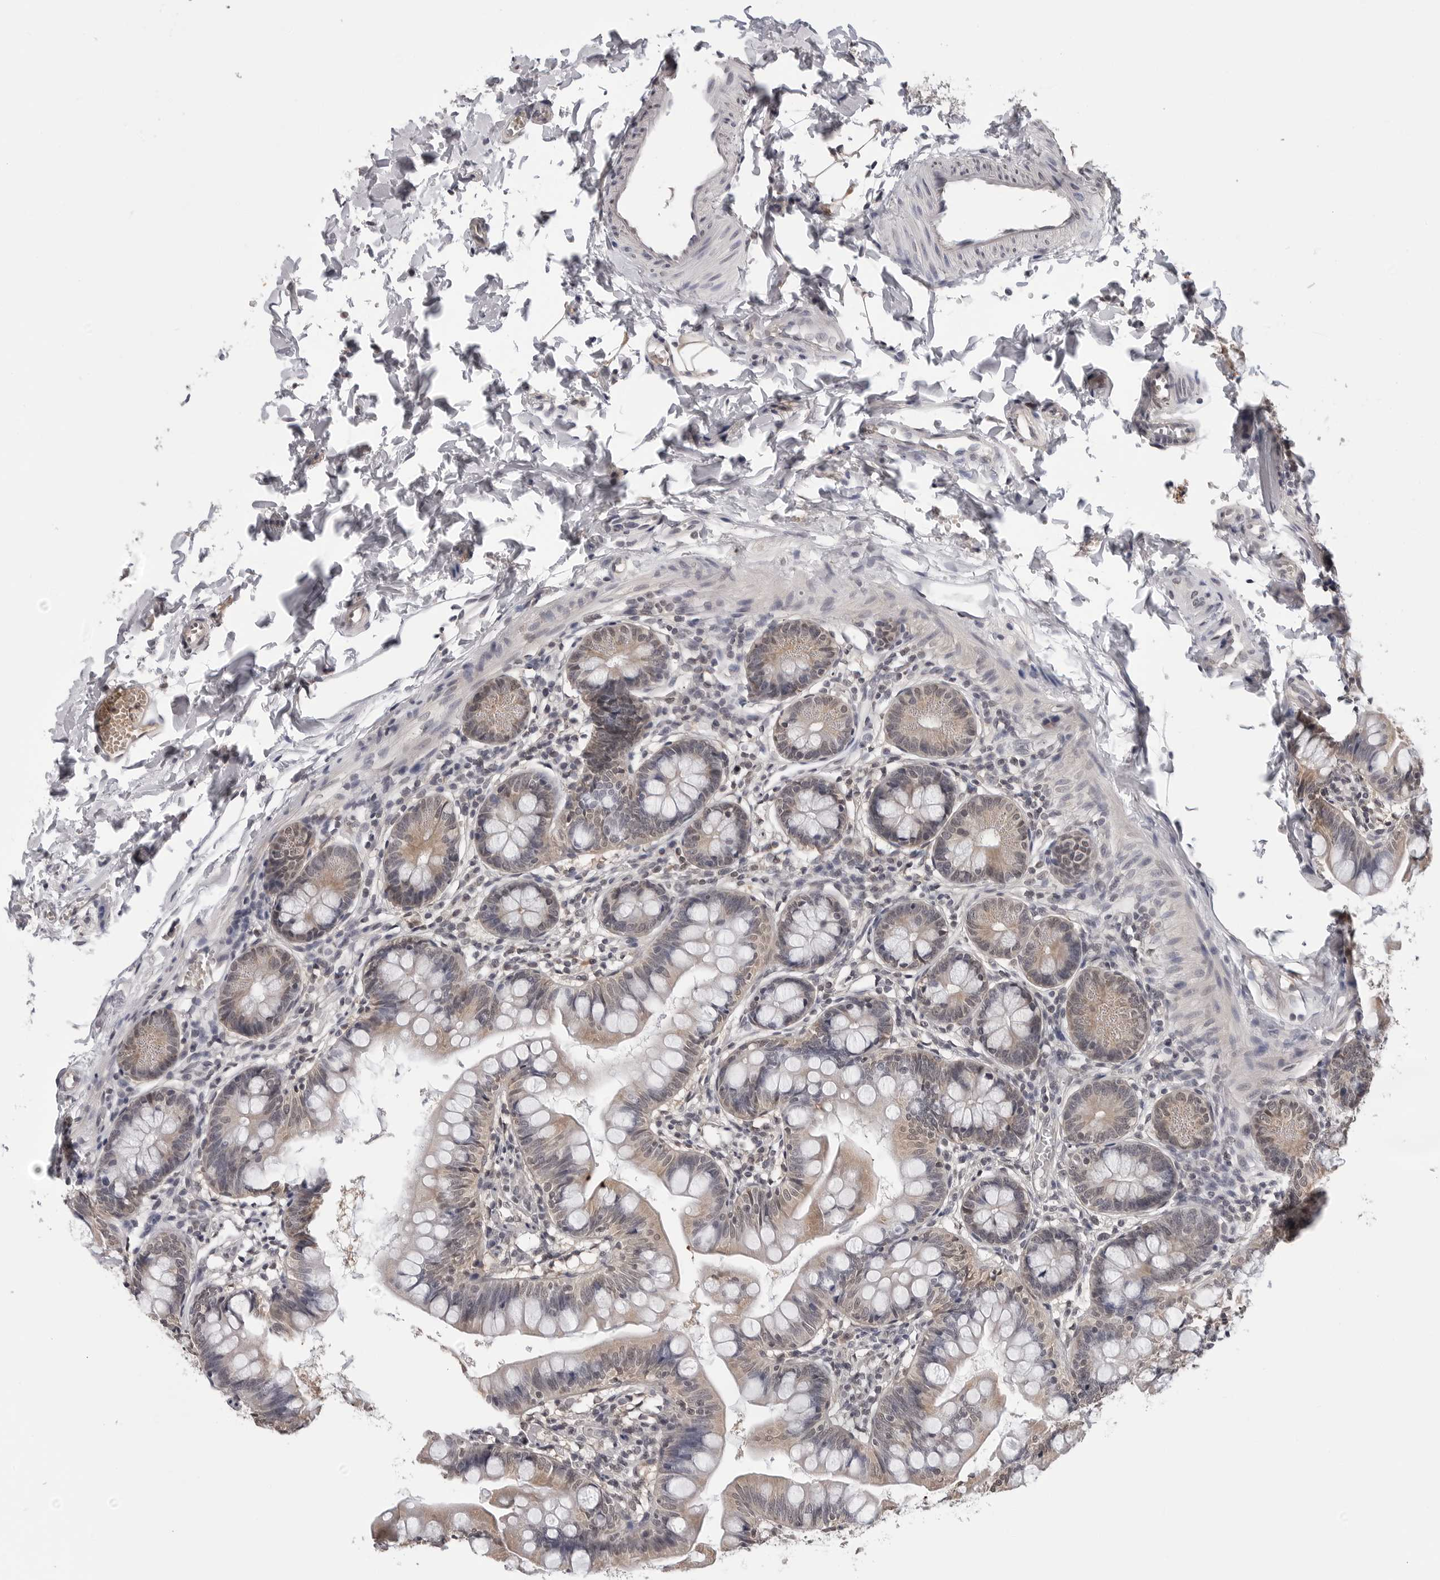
{"staining": {"intensity": "weak", "quantity": "25%-75%", "location": "cytoplasmic/membranous"}, "tissue": "small intestine", "cell_type": "Glandular cells", "image_type": "normal", "snomed": [{"axis": "morphology", "description": "Normal tissue, NOS"}, {"axis": "topography", "description": "Small intestine"}], "caption": "About 25%-75% of glandular cells in benign human small intestine demonstrate weak cytoplasmic/membranous protein expression as visualized by brown immunohistochemical staining.", "gene": "CDK20", "patient": {"sex": "male", "age": 7}}